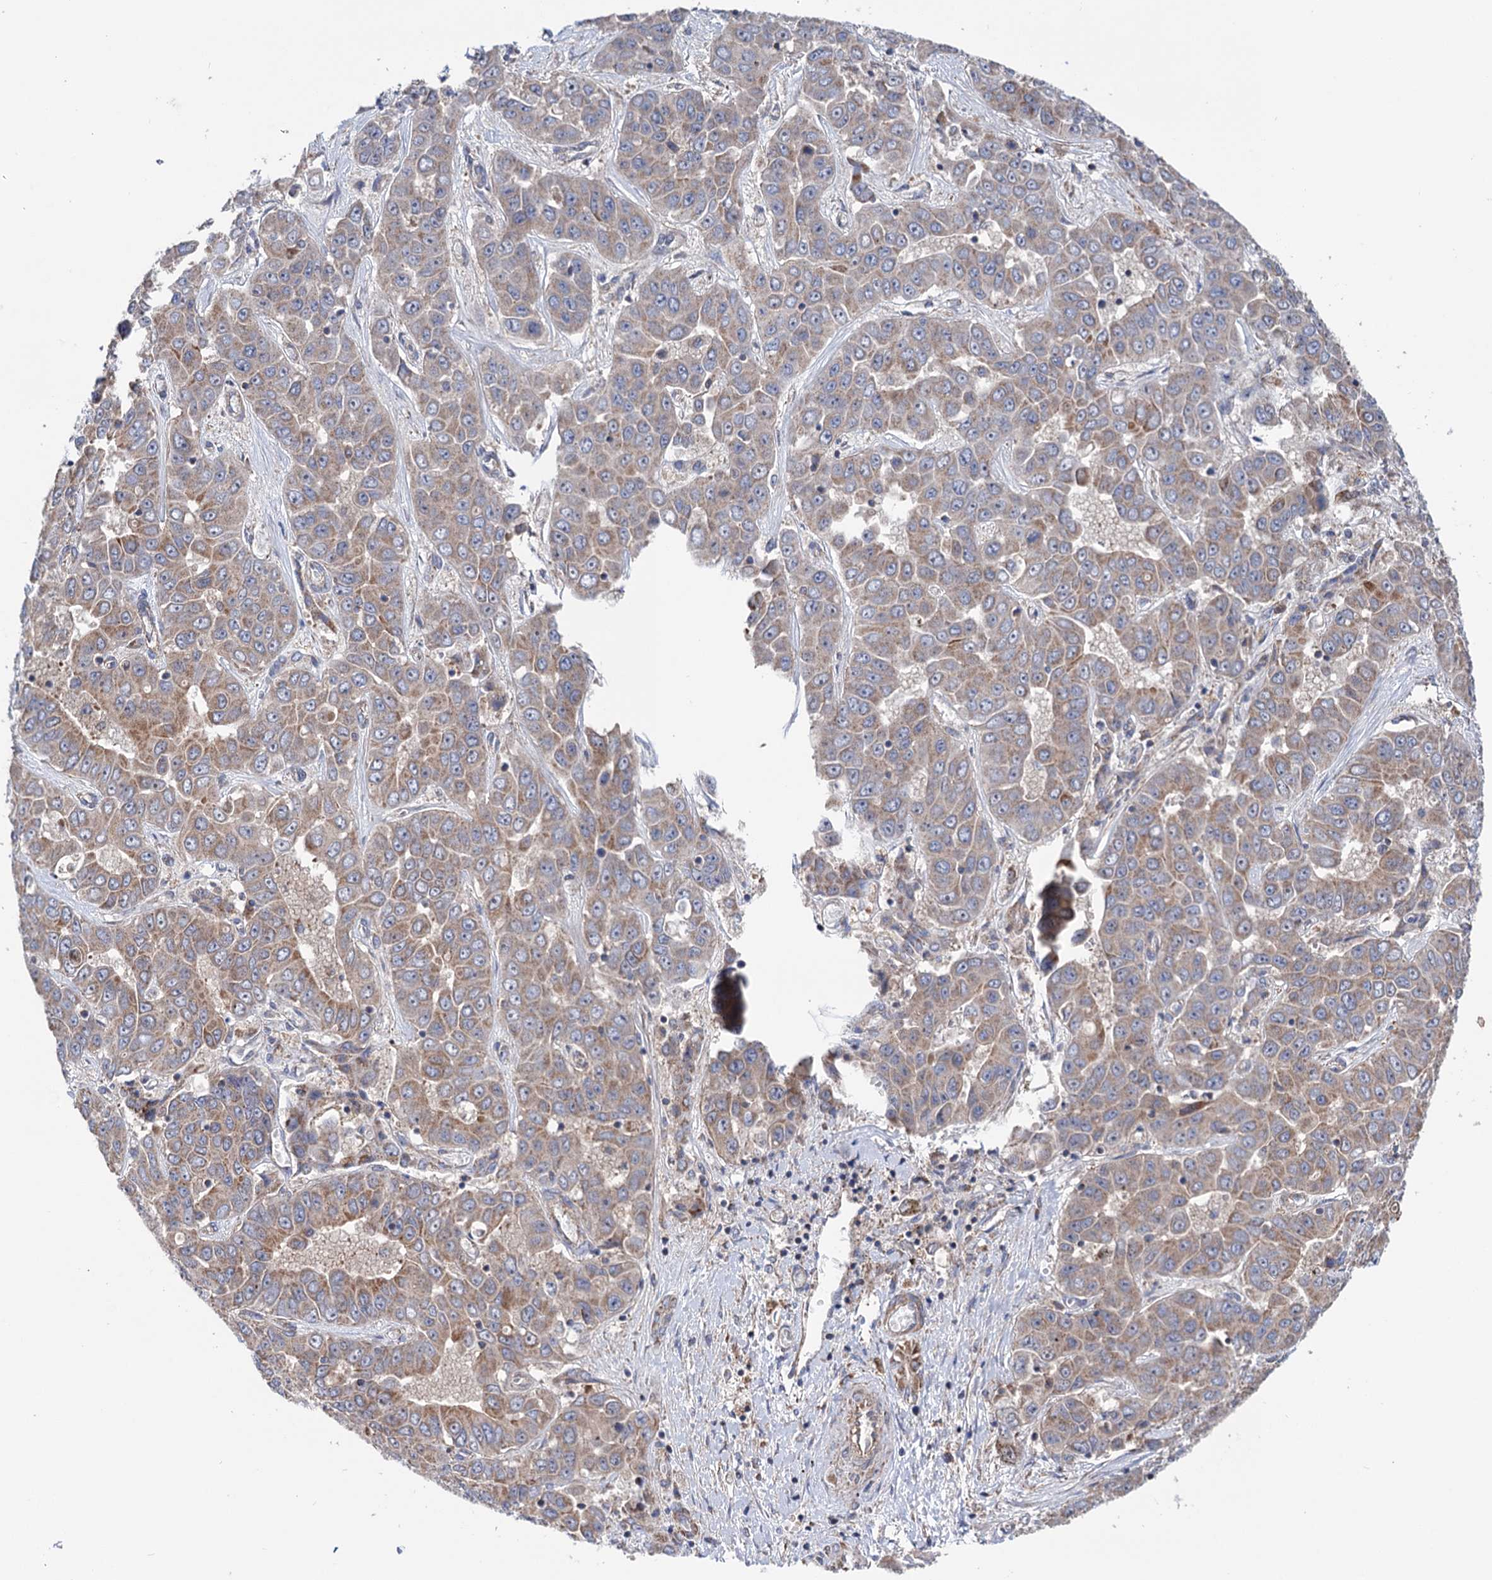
{"staining": {"intensity": "moderate", "quantity": "25%-75%", "location": "cytoplasmic/membranous"}, "tissue": "liver cancer", "cell_type": "Tumor cells", "image_type": "cancer", "snomed": [{"axis": "morphology", "description": "Cholangiocarcinoma"}, {"axis": "topography", "description": "Liver"}], "caption": "Immunohistochemistry (IHC) histopathology image of human liver cancer stained for a protein (brown), which displays medium levels of moderate cytoplasmic/membranous positivity in approximately 25%-75% of tumor cells.", "gene": "SUCLA2", "patient": {"sex": "female", "age": 52}}